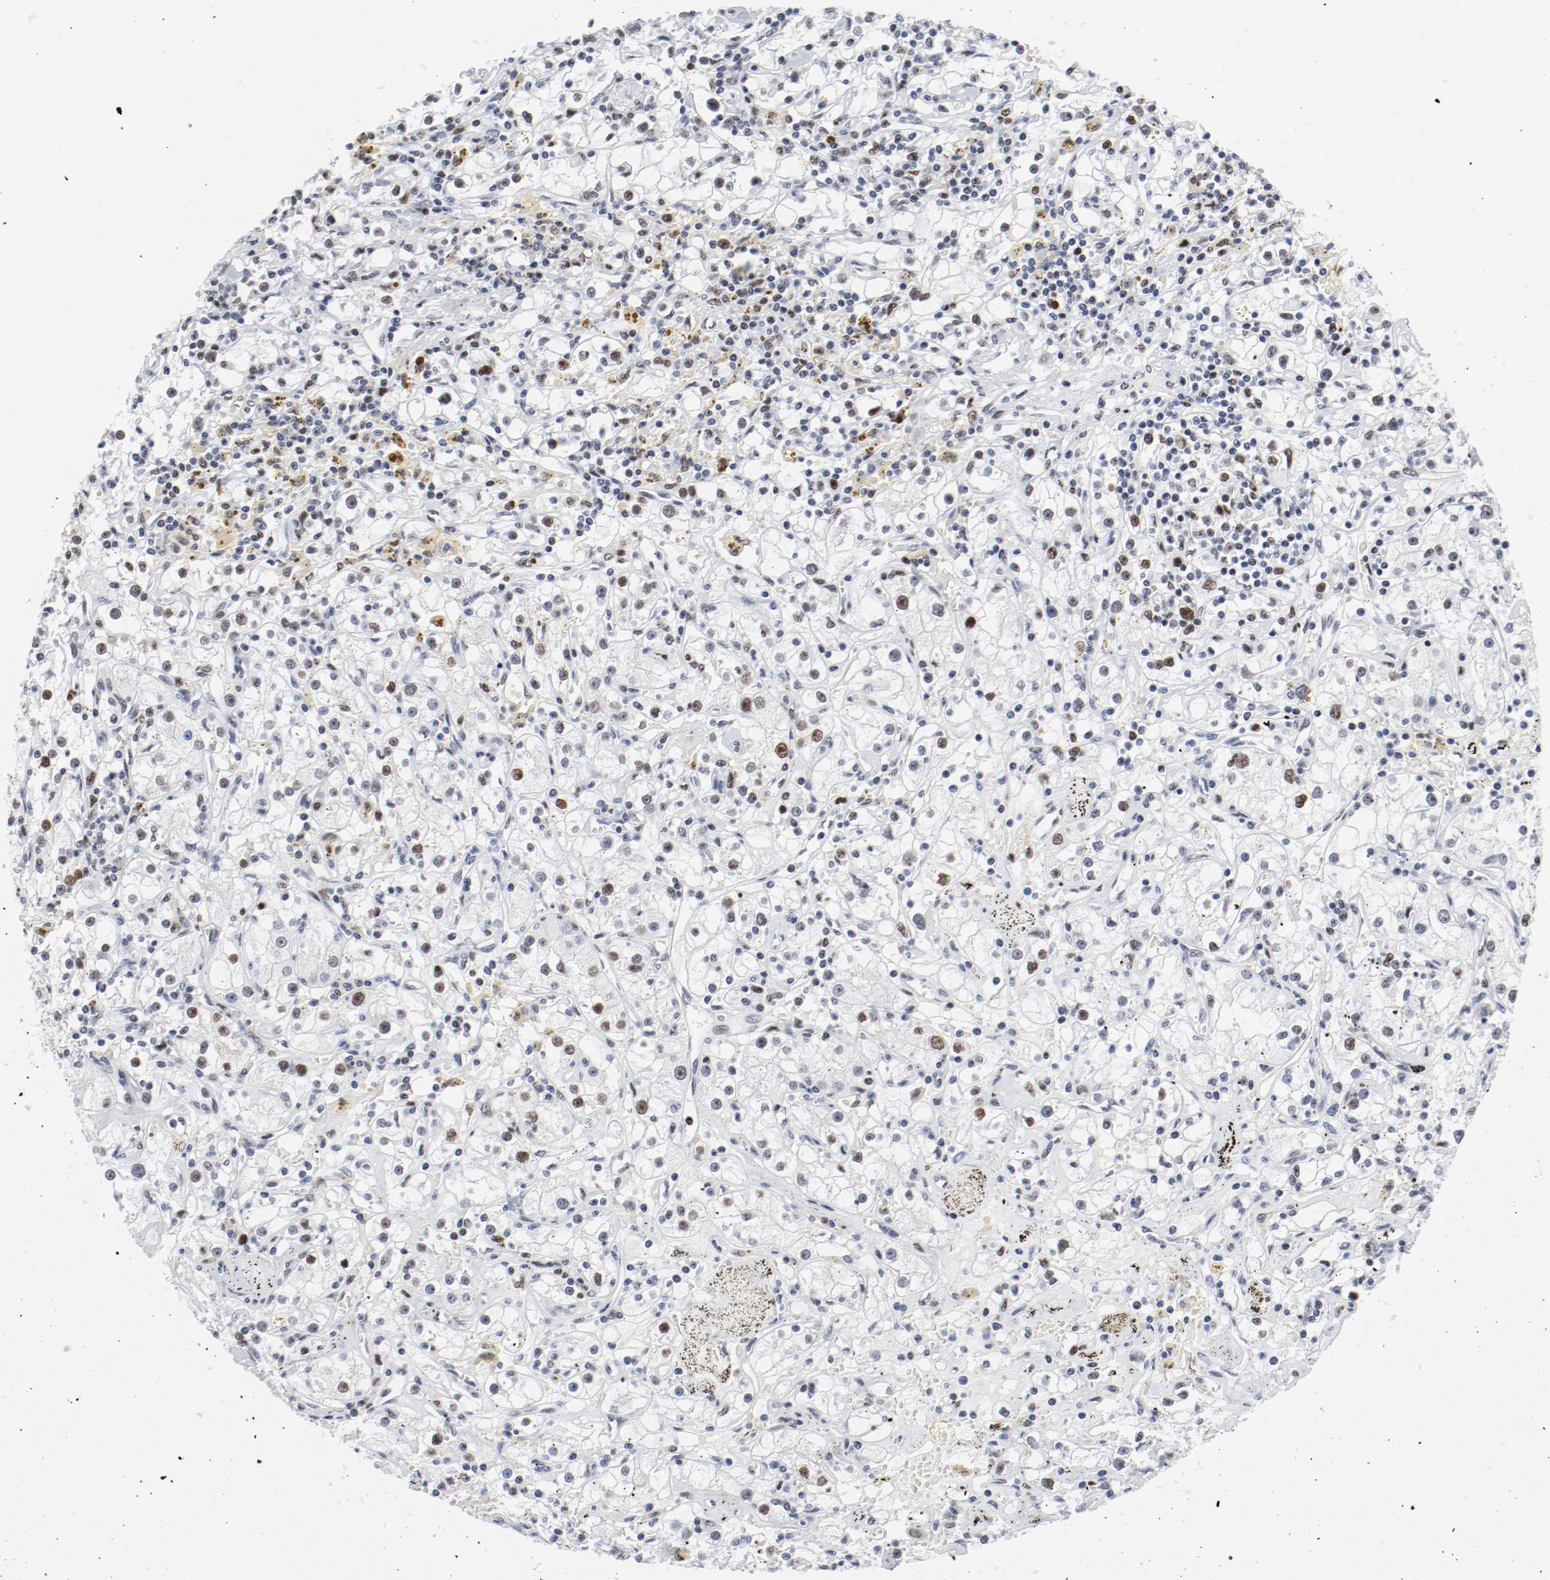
{"staining": {"intensity": "moderate", "quantity": "<25%", "location": "nuclear"}, "tissue": "renal cancer", "cell_type": "Tumor cells", "image_type": "cancer", "snomed": [{"axis": "morphology", "description": "Adenocarcinoma, NOS"}, {"axis": "topography", "description": "Kidney"}], "caption": "A photomicrograph of renal cancer stained for a protein shows moderate nuclear brown staining in tumor cells.", "gene": "POLD1", "patient": {"sex": "male", "age": 56}}